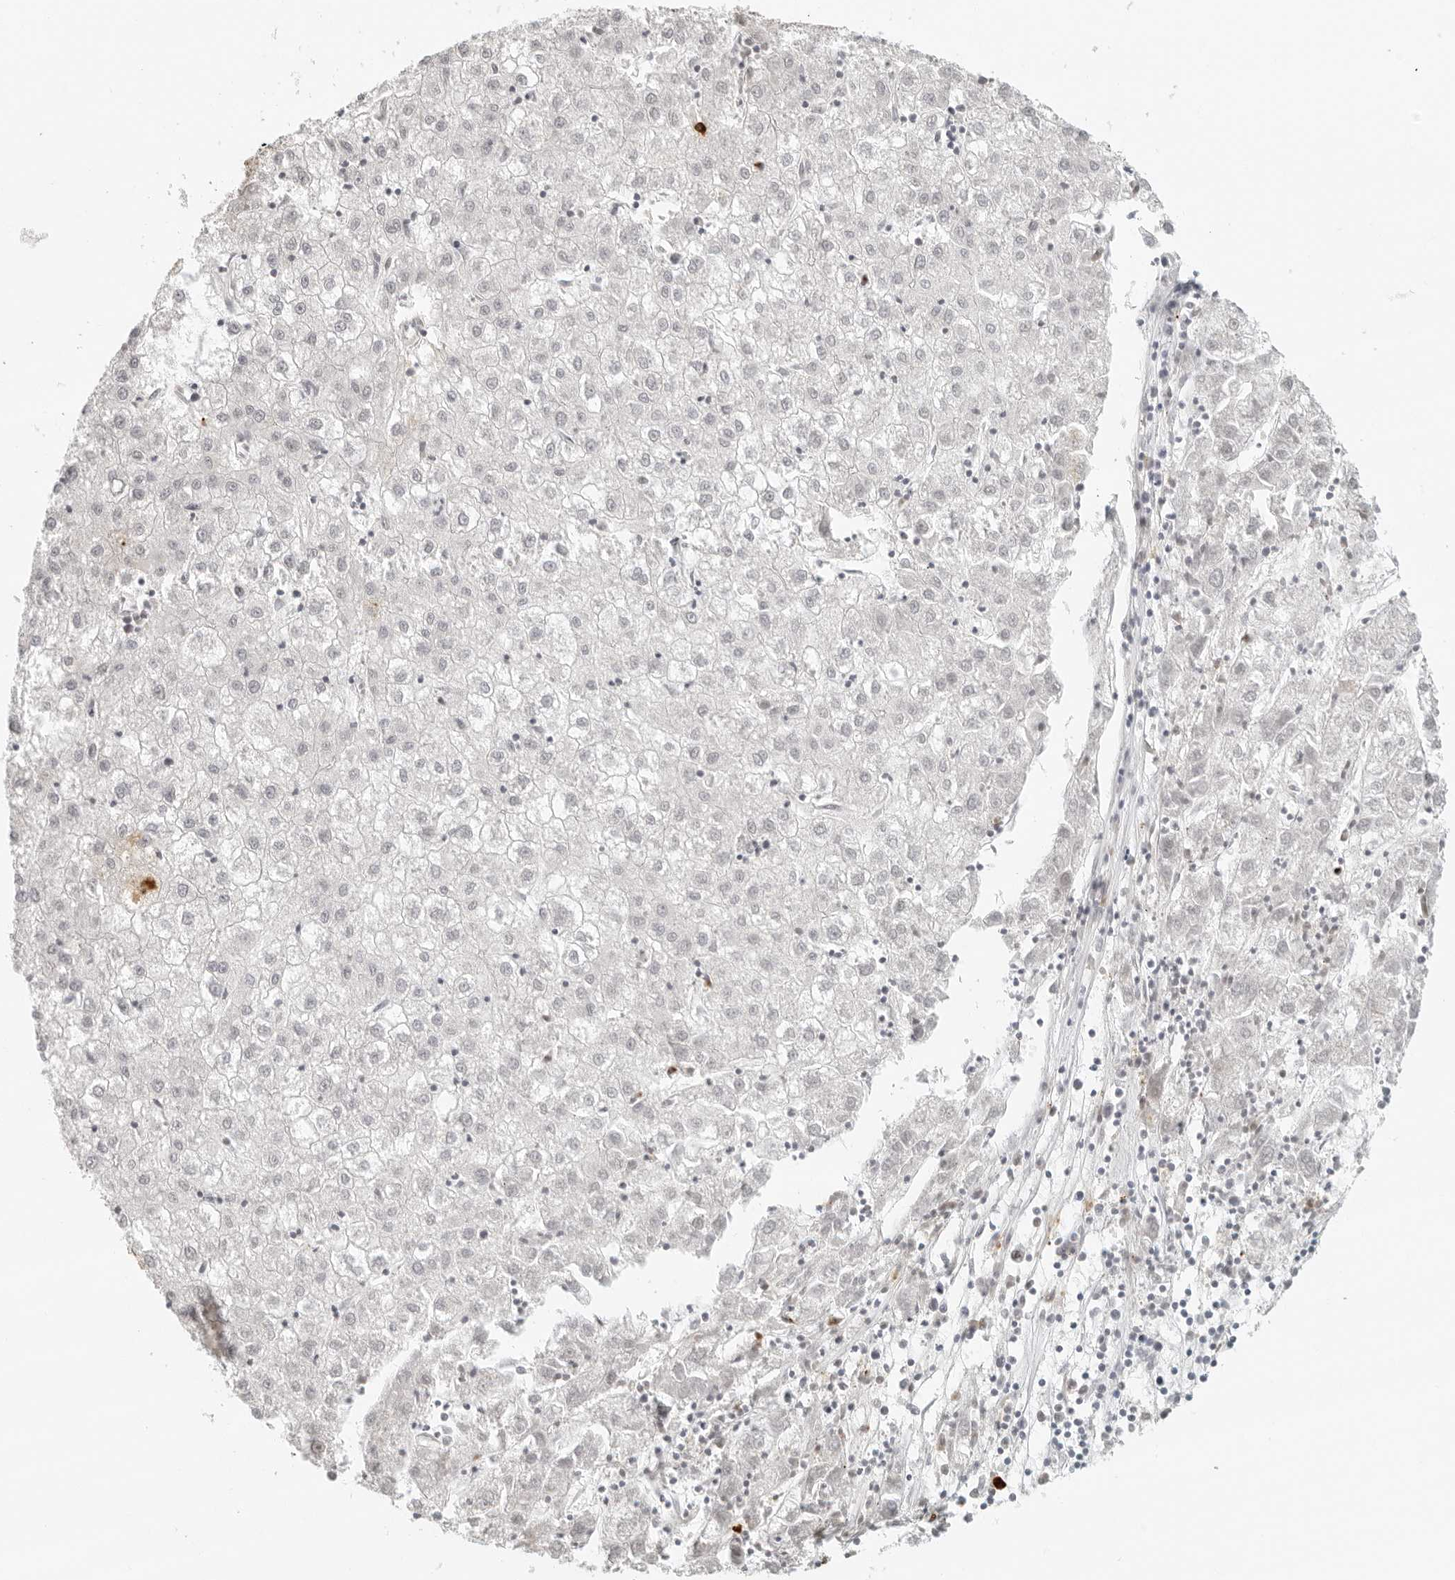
{"staining": {"intensity": "negative", "quantity": "none", "location": "none"}, "tissue": "liver cancer", "cell_type": "Tumor cells", "image_type": "cancer", "snomed": [{"axis": "morphology", "description": "Carcinoma, Hepatocellular, NOS"}, {"axis": "topography", "description": "Liver"}], "caption": "The micrograph reveals no significant positivity in tumor cells of liver hepatocellular carcinoma. (DAB IHC with hematoxylin counter stain).", "gene": "ZNF678", "patient": {"sex": "male", "age": 72}}